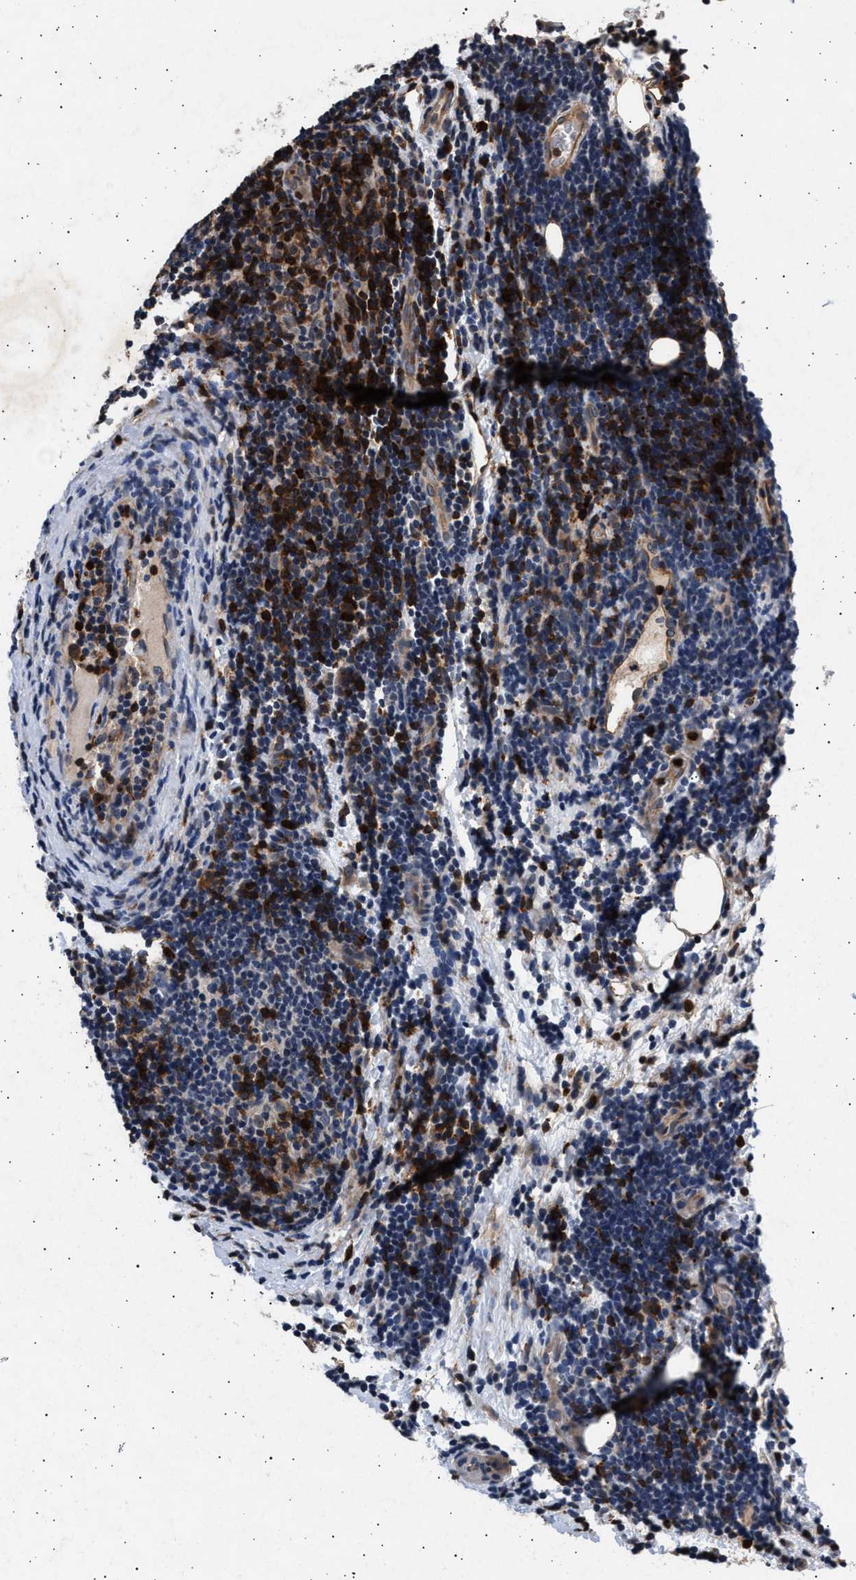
{"staining": {"intensity": "negative", "quantity": "none", "location": "none"}, "tissue": "lymphoma", "cell_type": "Tumor cells", "image_type": "cancer", "snomed": [{"axis": "morphology", "description": "Malignant lymphoma, non-Hodgkin's type, Low grade"}, {"axis": "topography", "description": "Lymph node"}], "caption": "Immunohistochemistry micrograph of human malignant lymphoma, non-Hodgkin's type (low-grade) stained for a protein (brown), which exhibits no positivity in tumor cells. (DAB (3,3'-diaminobenzidine) IHC visualized using brightfield microscopy, high magnification).", "gene": "GRAP2", "patient": {"sex": "male", "age": 83}}